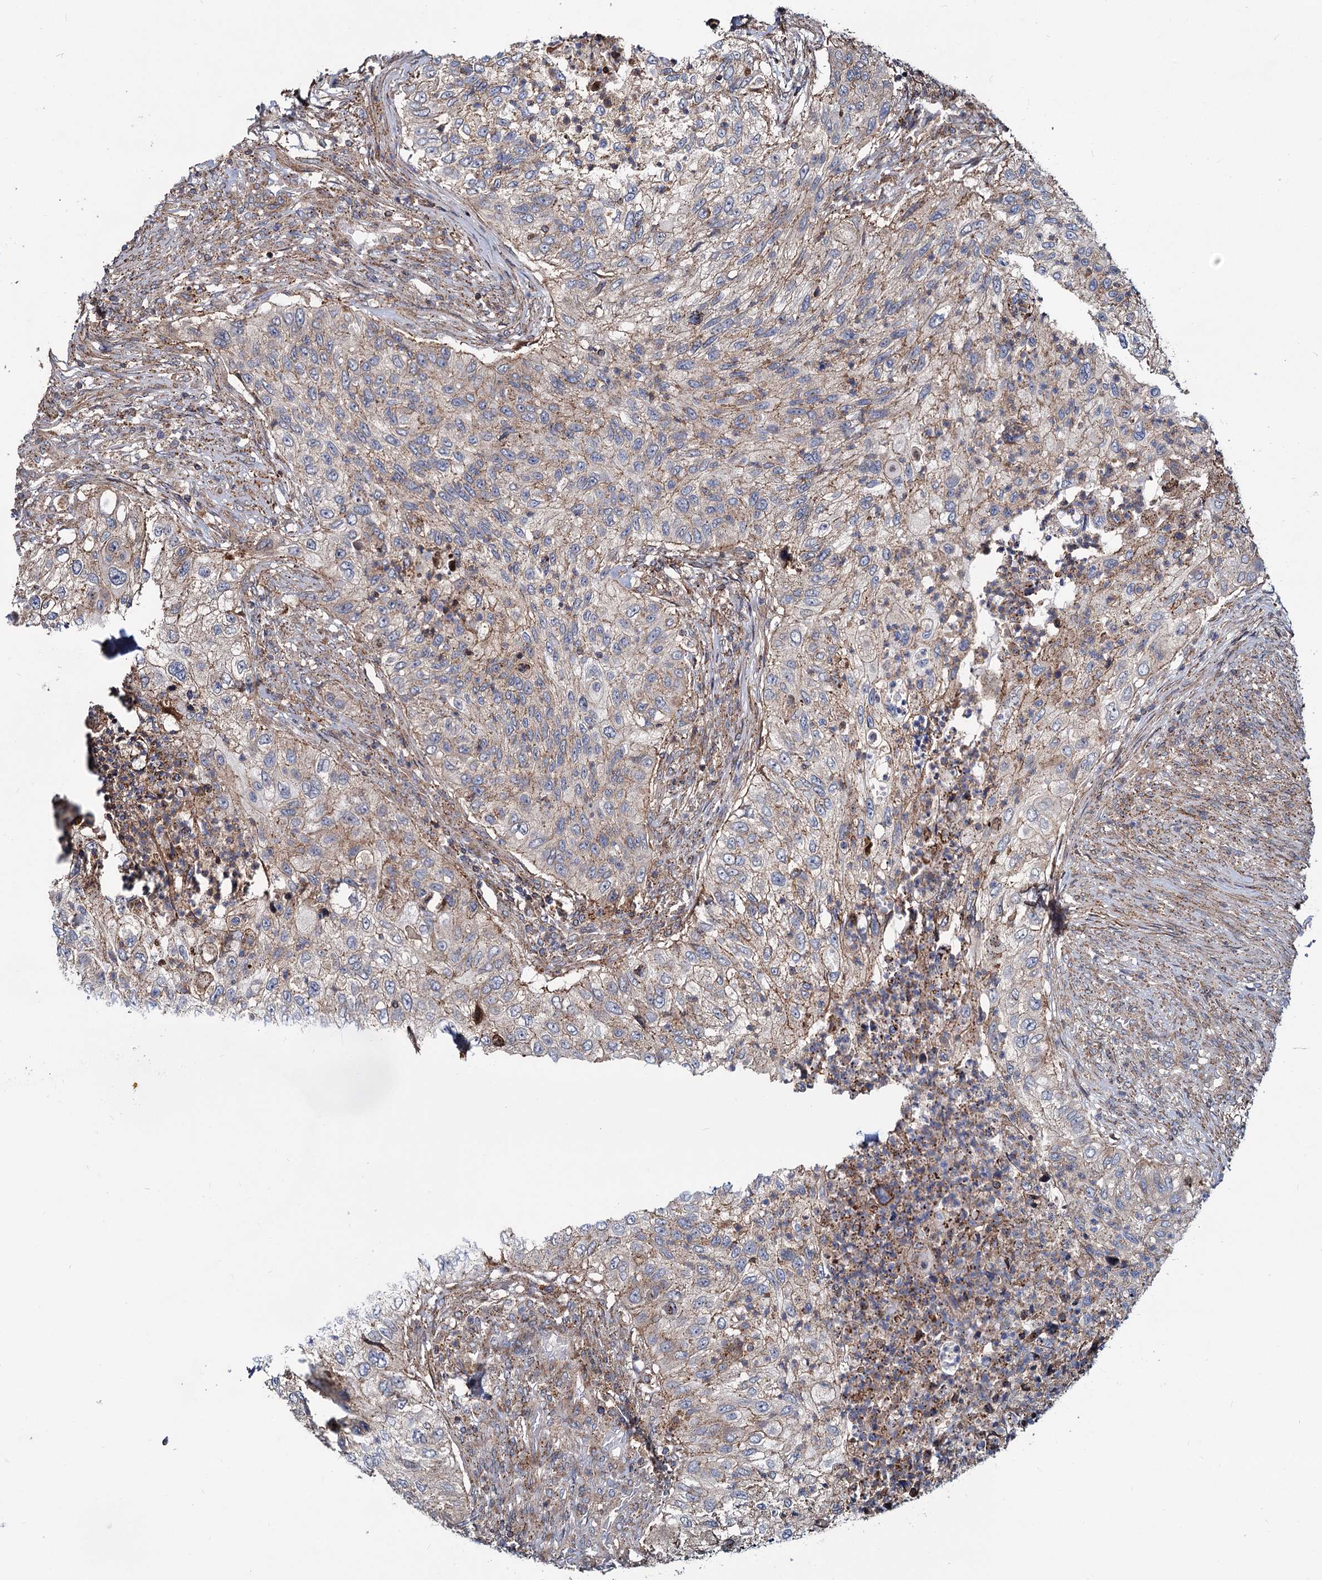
{"staining": {"intensity": "weak", "quantity": "25%-75%", "location": "cytoplasmic/membranous"}, "tissue": "urothelial cancer", "cell_type": "Tumor cells", "image_type": "cancer", "snomed": [{"axis": "morphology", "description": "Urothelial carcinoma, High grade"}, {"axis": "topography", "description": "Urinary bladder"}], "caption": "High-grade urothelial carcinoma stained with IHC demonstrates weak cytoplasmic/membranous expression in about 25%-75% of tumor cells.", "gene": "PSEN1", "patient": {"sex": "female", "age": 60}}